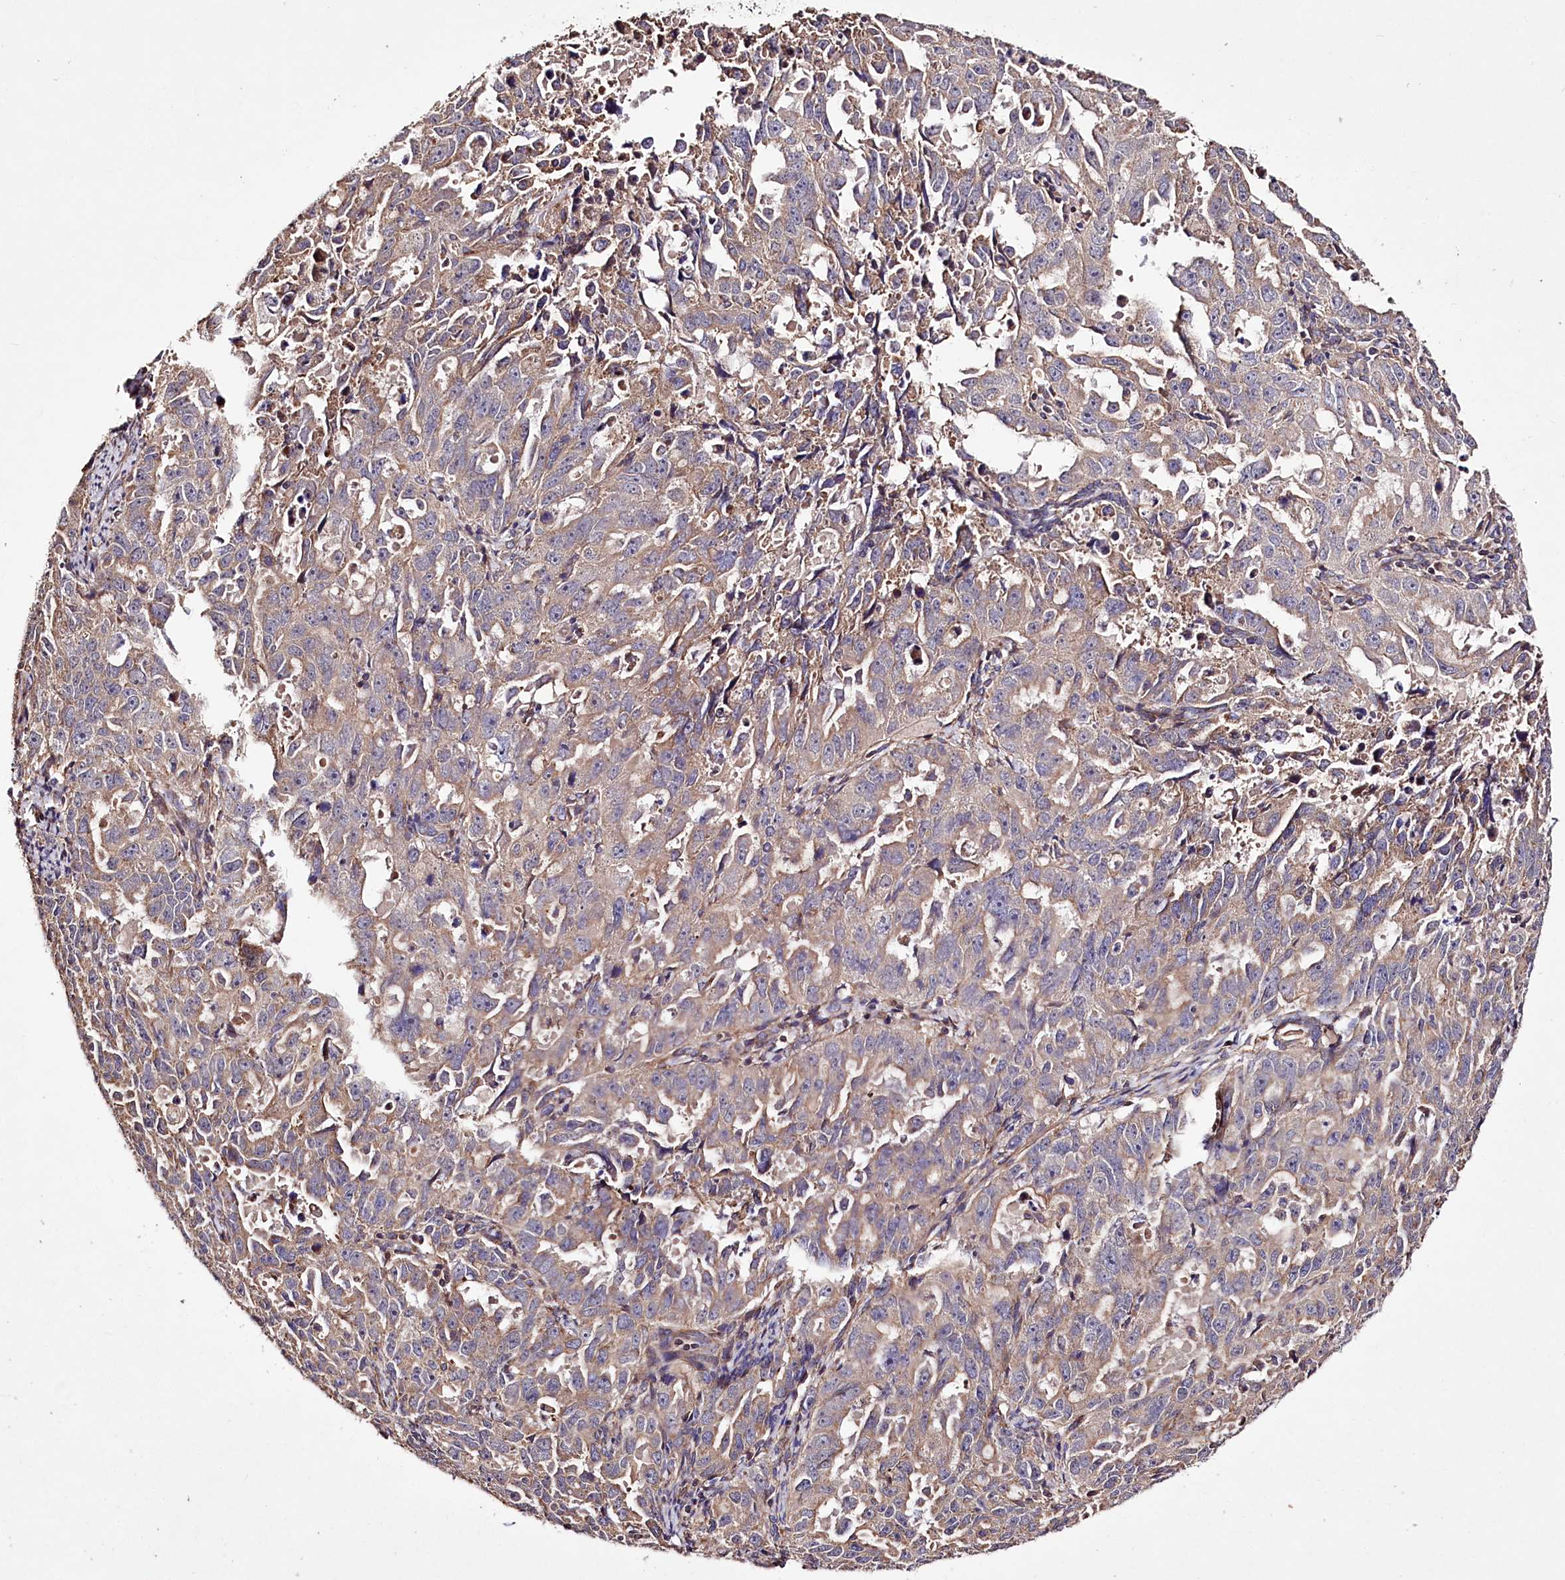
{"staining": {"intensity": "weak", "quantity": "25%-75%", "location": "cytoplasmic/membranous"}, "tissue": "endometrial cancer", "cell_type": "Tumor cells", "image_type": "cancer", "snomed": [{"axis": "morphology", "description": "Adenocarcinoma, NOS"}, {"axis": "topography", "description": "Endometrium"}], "caption": "Immunohistochemistry (IHC) photomicrograph of adenocarcinoma (endometrial) stained for a protein (brown), which reveals low levels of weak cytoplasmic/membranous expression in about 25%-75% of tumor cells.", "gene": "WWC1", "patient": {"sex": "female", "age": 65}}